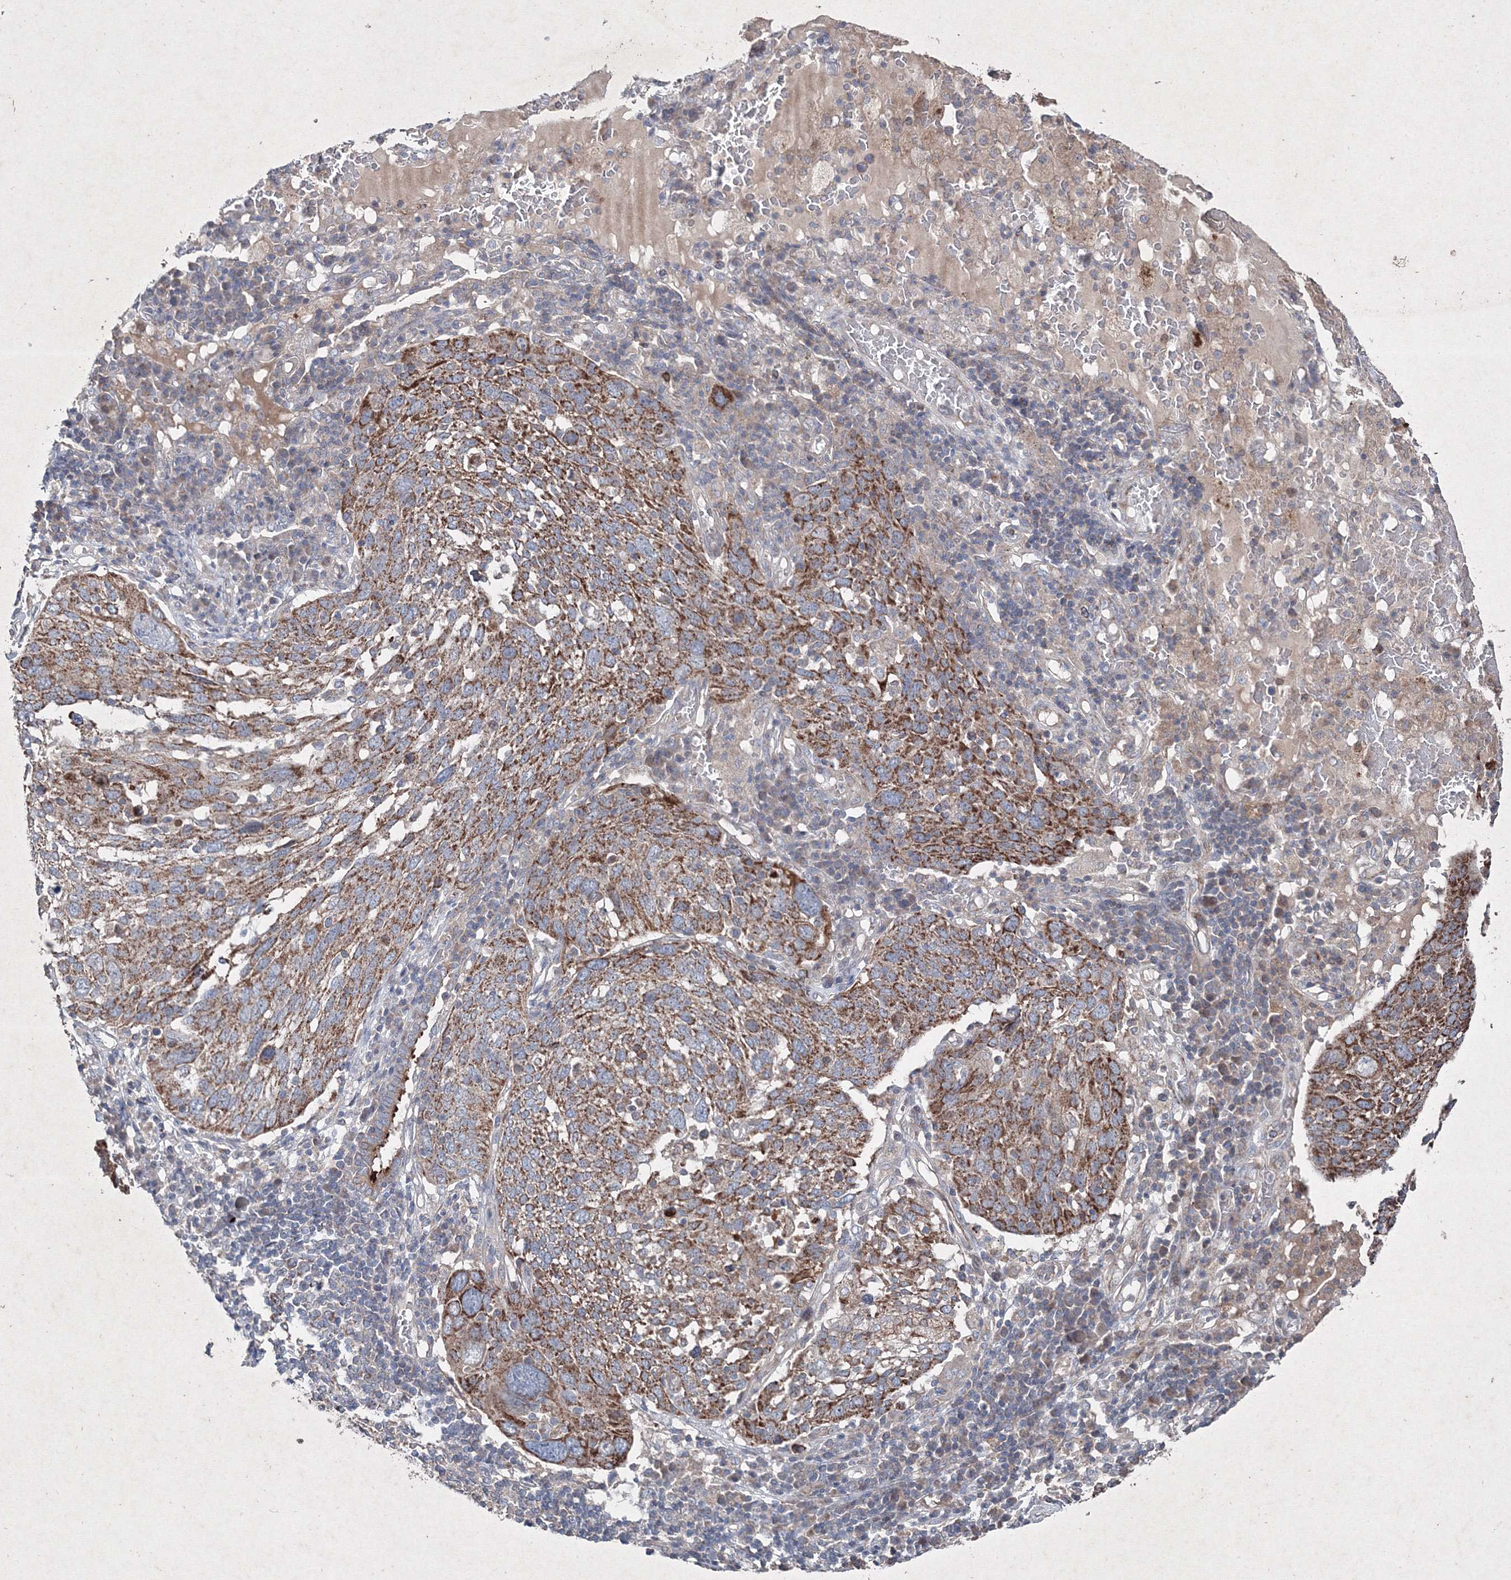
{"staining": {"intensity": "strong", "quantity": ">75%", "location": "cytoplasmic/membranous"}, "tissue": "lung cancer", "cell_type": "Tumor cells", "image_type": "cancer", "snomed": [{"axis": "morphology", "description": "Squamous cell carcinoma, NOS"}, {"axis": "topography", "description": "Lung"}], "caption": "Protein expression analysis of squamous cell carcinoma (lung) reveals strong cytoplasmic/membranous staining in about >75% of tumor cells.", "gene": "GFM1", "patient": {"sex": "male", "age": 65}}